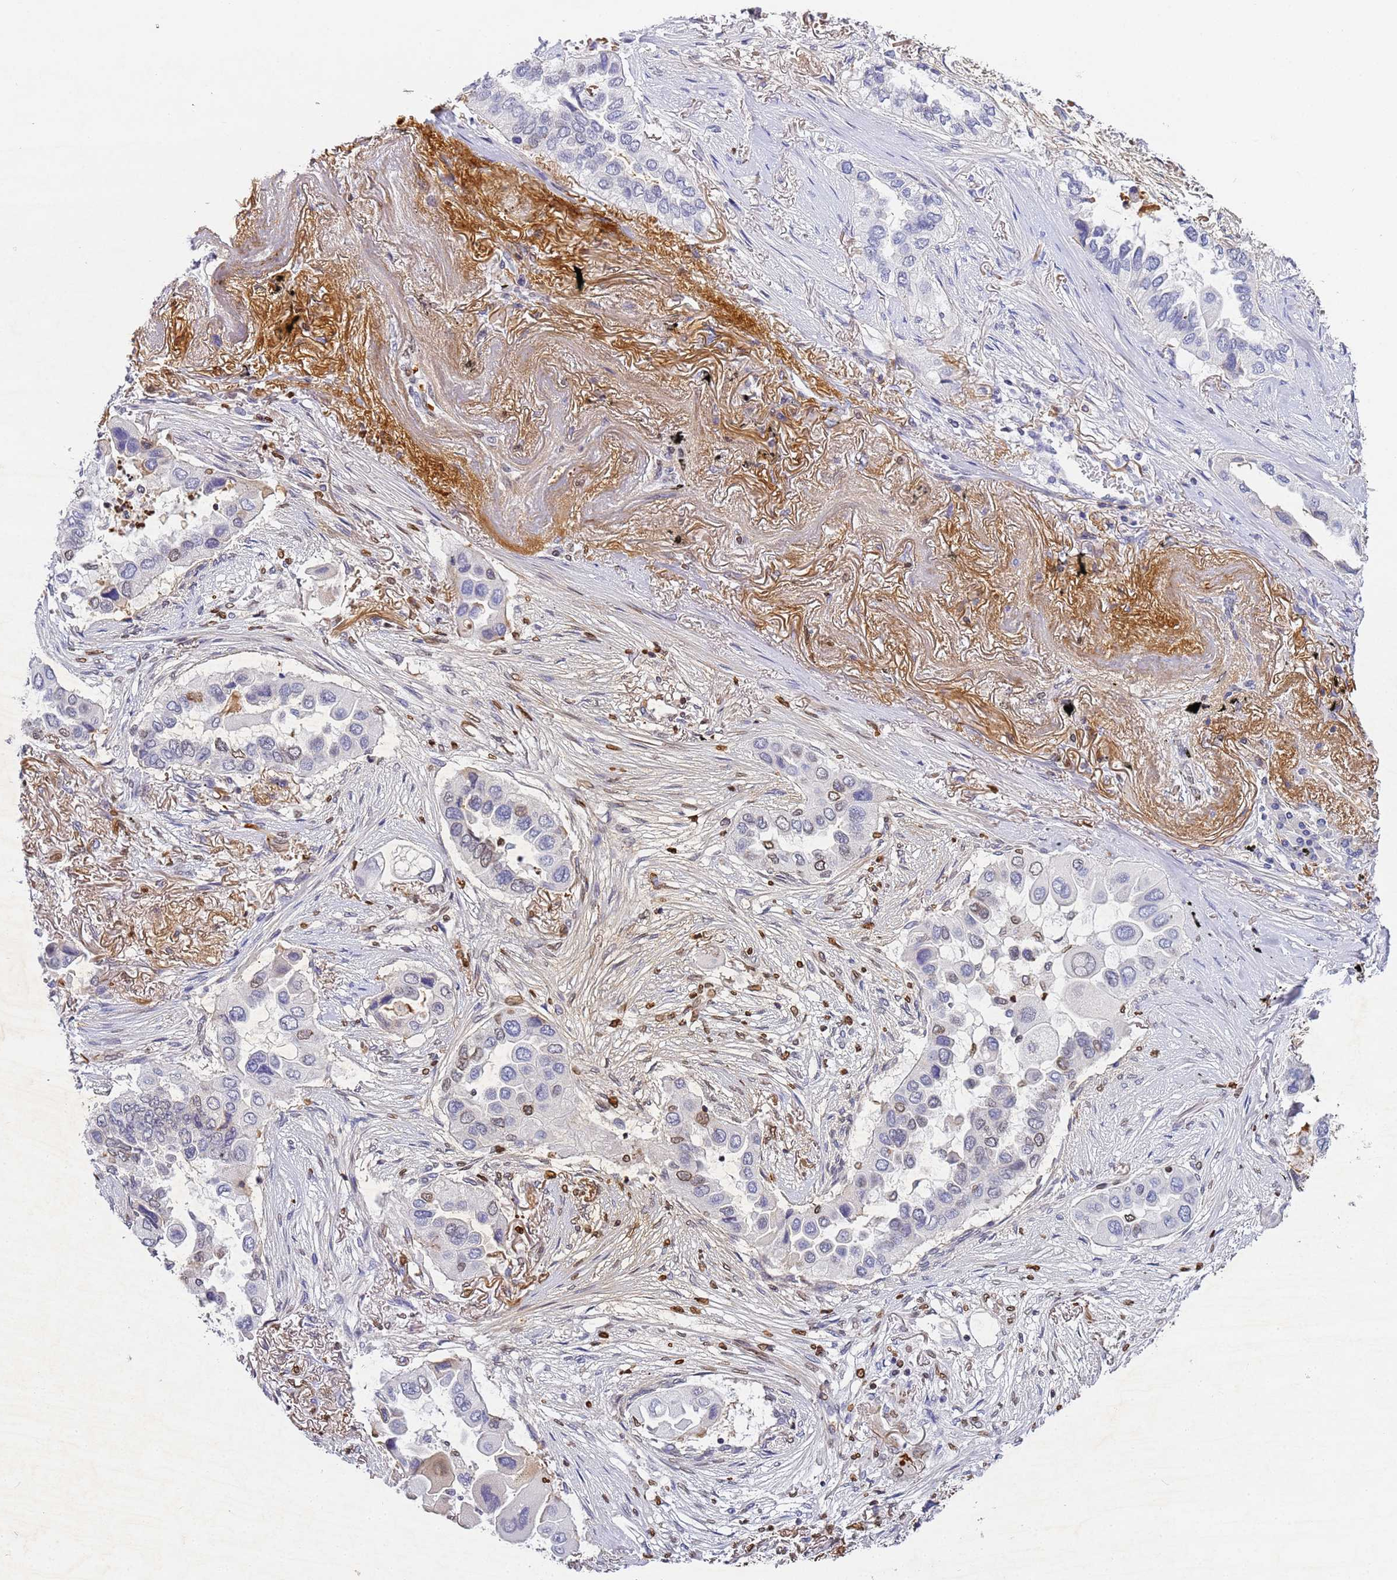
{"staining": {"intensity": "moderate", "quantity": "<25%", "location": "cytoplasmic/membranous,nuclear"}, "tissue": "lung cancer", "cell_type": "Tumor cells", "image_type": "cancer", "snomed": [{"axis": "morphology", "description": "Adenocarcinoma, NOS"}, {"axis": "topography", "description": "Lung"}], "caption": "High-magnification brightfield microscopy of lung cancer stained with DAB (3,3'-diaminobenzidine) (brown) and counterstained with hematoxylin (blue). tumor cells exhibit moderate cytoplasmic/membranous and nuclear staining is seen in about<25% of cells.", "gene": "CFHR2", "patient": {"sex": "female", "age": 76}}